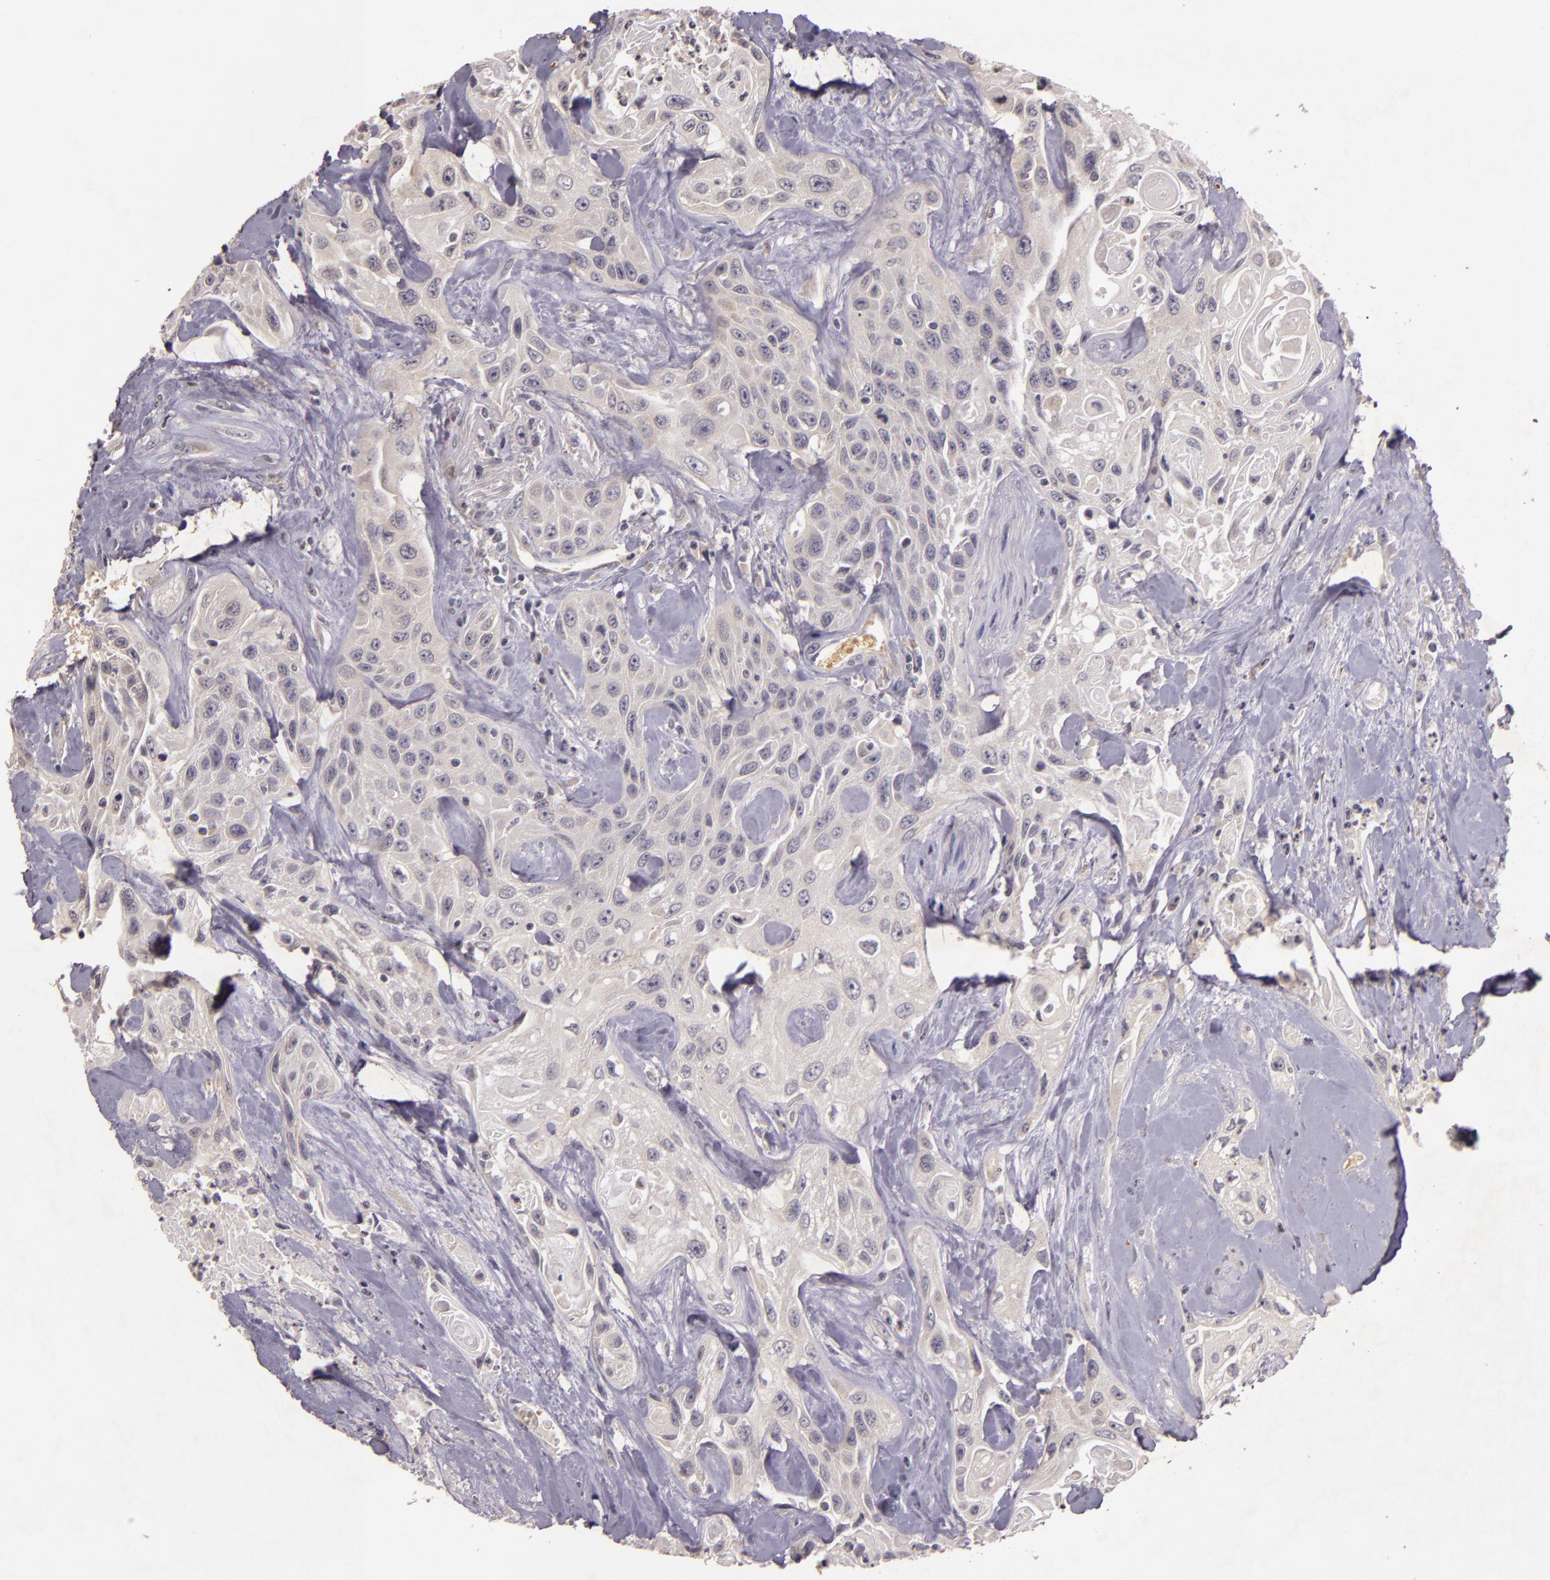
{"staining": {"intensity": "negative", "quantity": "none", "location": "none"}, "tissue": "urothelial cancer", "cell_type": "Tumor cells", "image_type": "cancer", "snomed": [{"axis": "morphology", "description": "Urothelial carcinoma, High grade"}, {"axis": "topography", "description": "Urinary bladder"}], "caption": "Immunohistochemistry (IHC) of urothelial cancer shows no positivity in tumor cells.", "gene": "TFF1", "patient": {"sex": "female", "age": 84}}